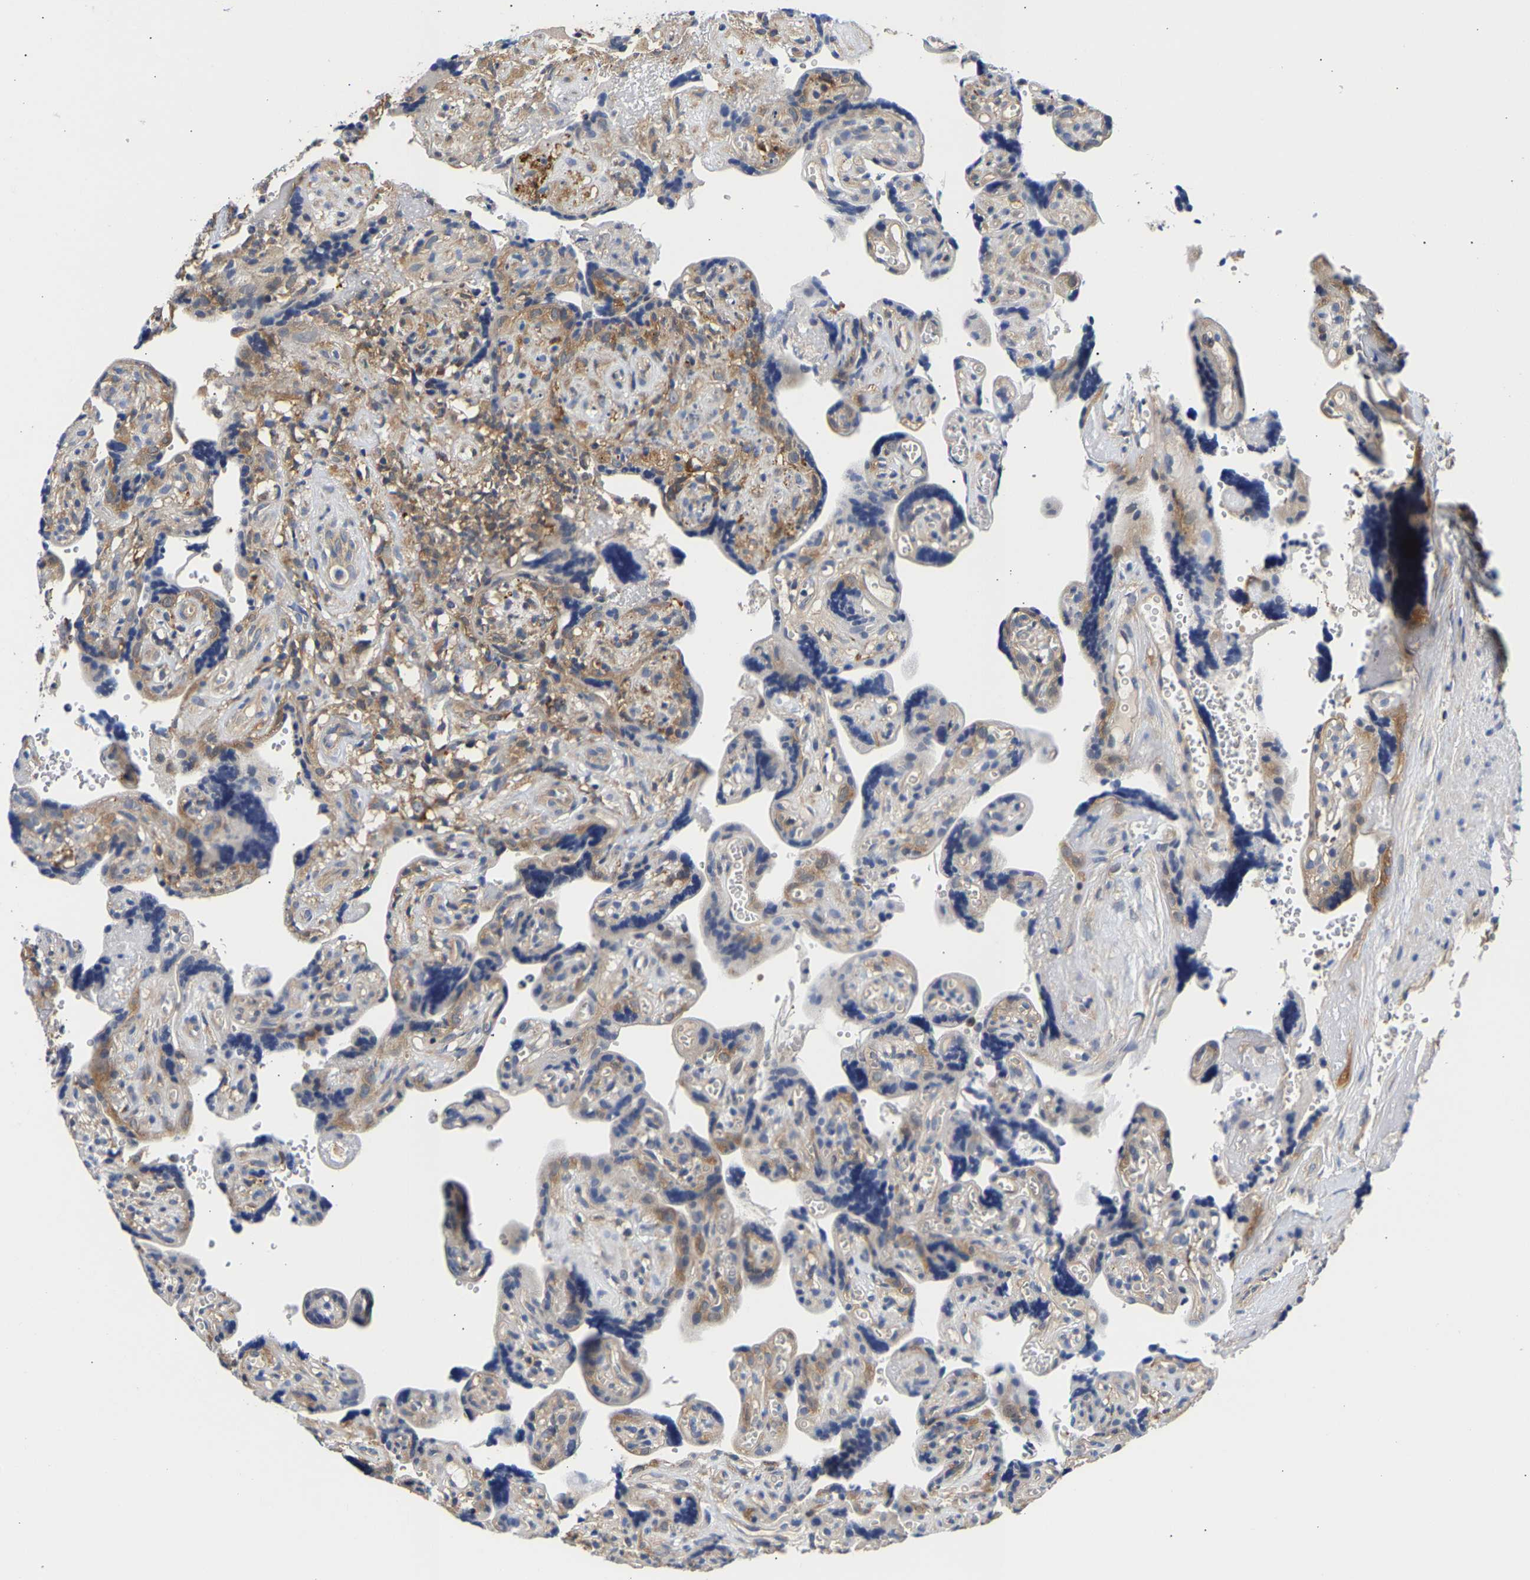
{"staining": {"intensity": "moderate", "quantity": ">75%", "location": "cytoplasmic/membranous"}, "tissue": "placenta", "cell_type": "Decidual cells", "image_type": "normal", "snomed": [{"axis": "morphology", "description": "Normal tissue, NOS"}, {"axis": "topography", "description": "Placenta"}], "caption": "A brown stain labels moderate cytoplasmic/membranous positivity of a protein in decidual cells of unremarkable placenta. (DAB = brown stain, brightfield microscopy at high magnification).", "gene": "CCDC6", "patient": {"sex": "female", "age": 30}}